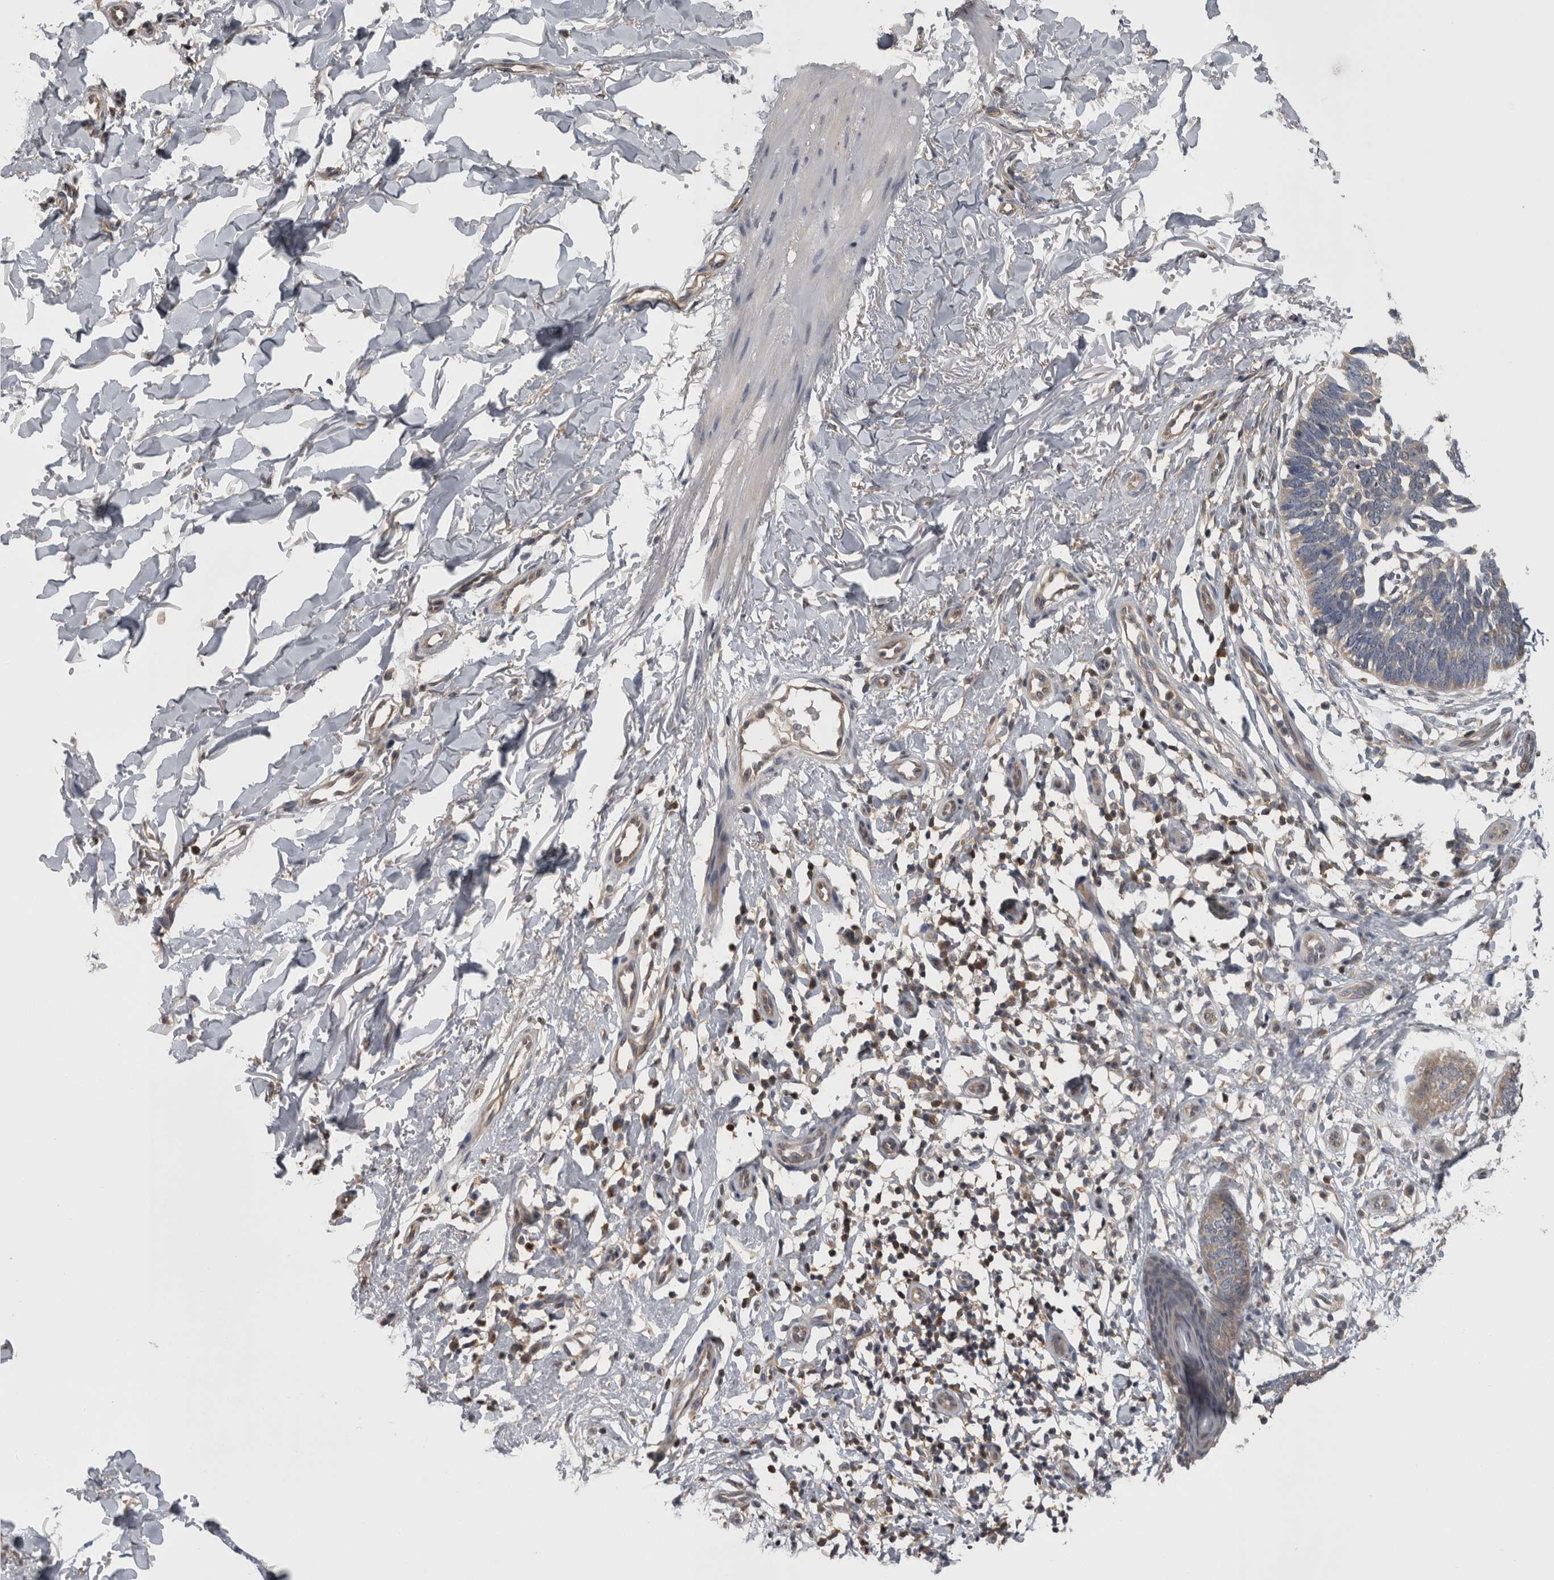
{"staining": {"intensity": "weak", "quantity": ">75%", "location": "cytoplasmic/membranous"}, "tissue": "skin cancer", "cell_type": "Tumor cells", "image_type": "cancer", "snomed": [{"axis": "morphology", "description": "Normal tissue, NOS"}, {"axis": "morphology", "description": "Basal cell carcinoma"}, {"axis": "topography", "description": "Skin"}], "caption": "This image exhibits basal cell carcinoma (skin) stained with immunohistochemistry to label a protein in brown. The cytoplasmic/membranous of tumor cells show weak positivity for the protein. Nuclei are counter-stained blue.", "gene": "APRT", "patient": {"sex": "male", "age": 77}}